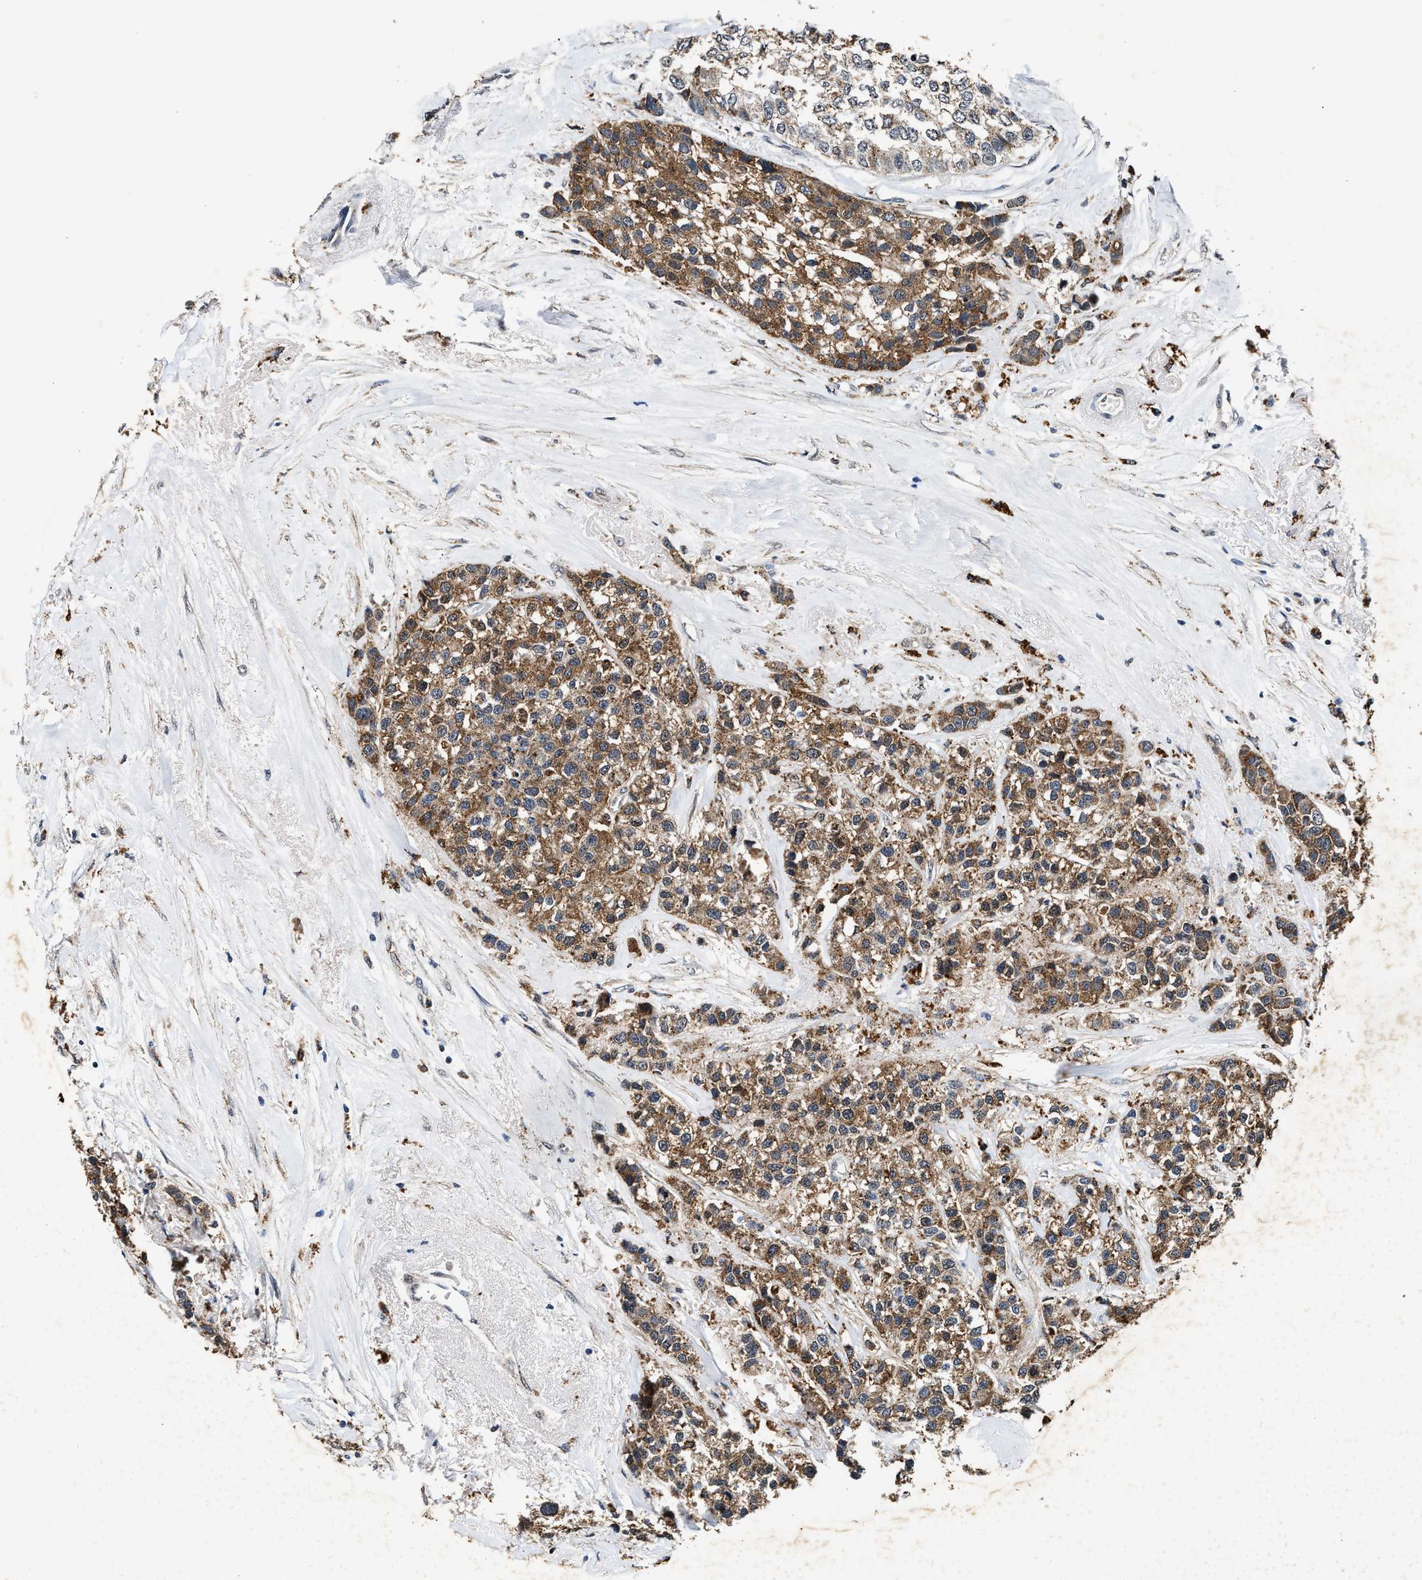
{"staining": {"intensity": "moderate", "quantity": ">75%", "location": "cytoplasmic/membranous"}, "tissue": "breast cancer", "cell_type": "Tumor cells", "image_type": "cancer", "snomed": [{"axis": "morphology", "description": "Duct carcinoma"}, {"axis": "topography", "description": "Breast"}], "caption": "Tumor cells show medium levels of moderate cytoplasmic/membranous positivity in approximately >75% of cells in human intraductal carcinoma (breast).", "gene": "ACOX1", "patient": {"sex": "female", "age": 51}}